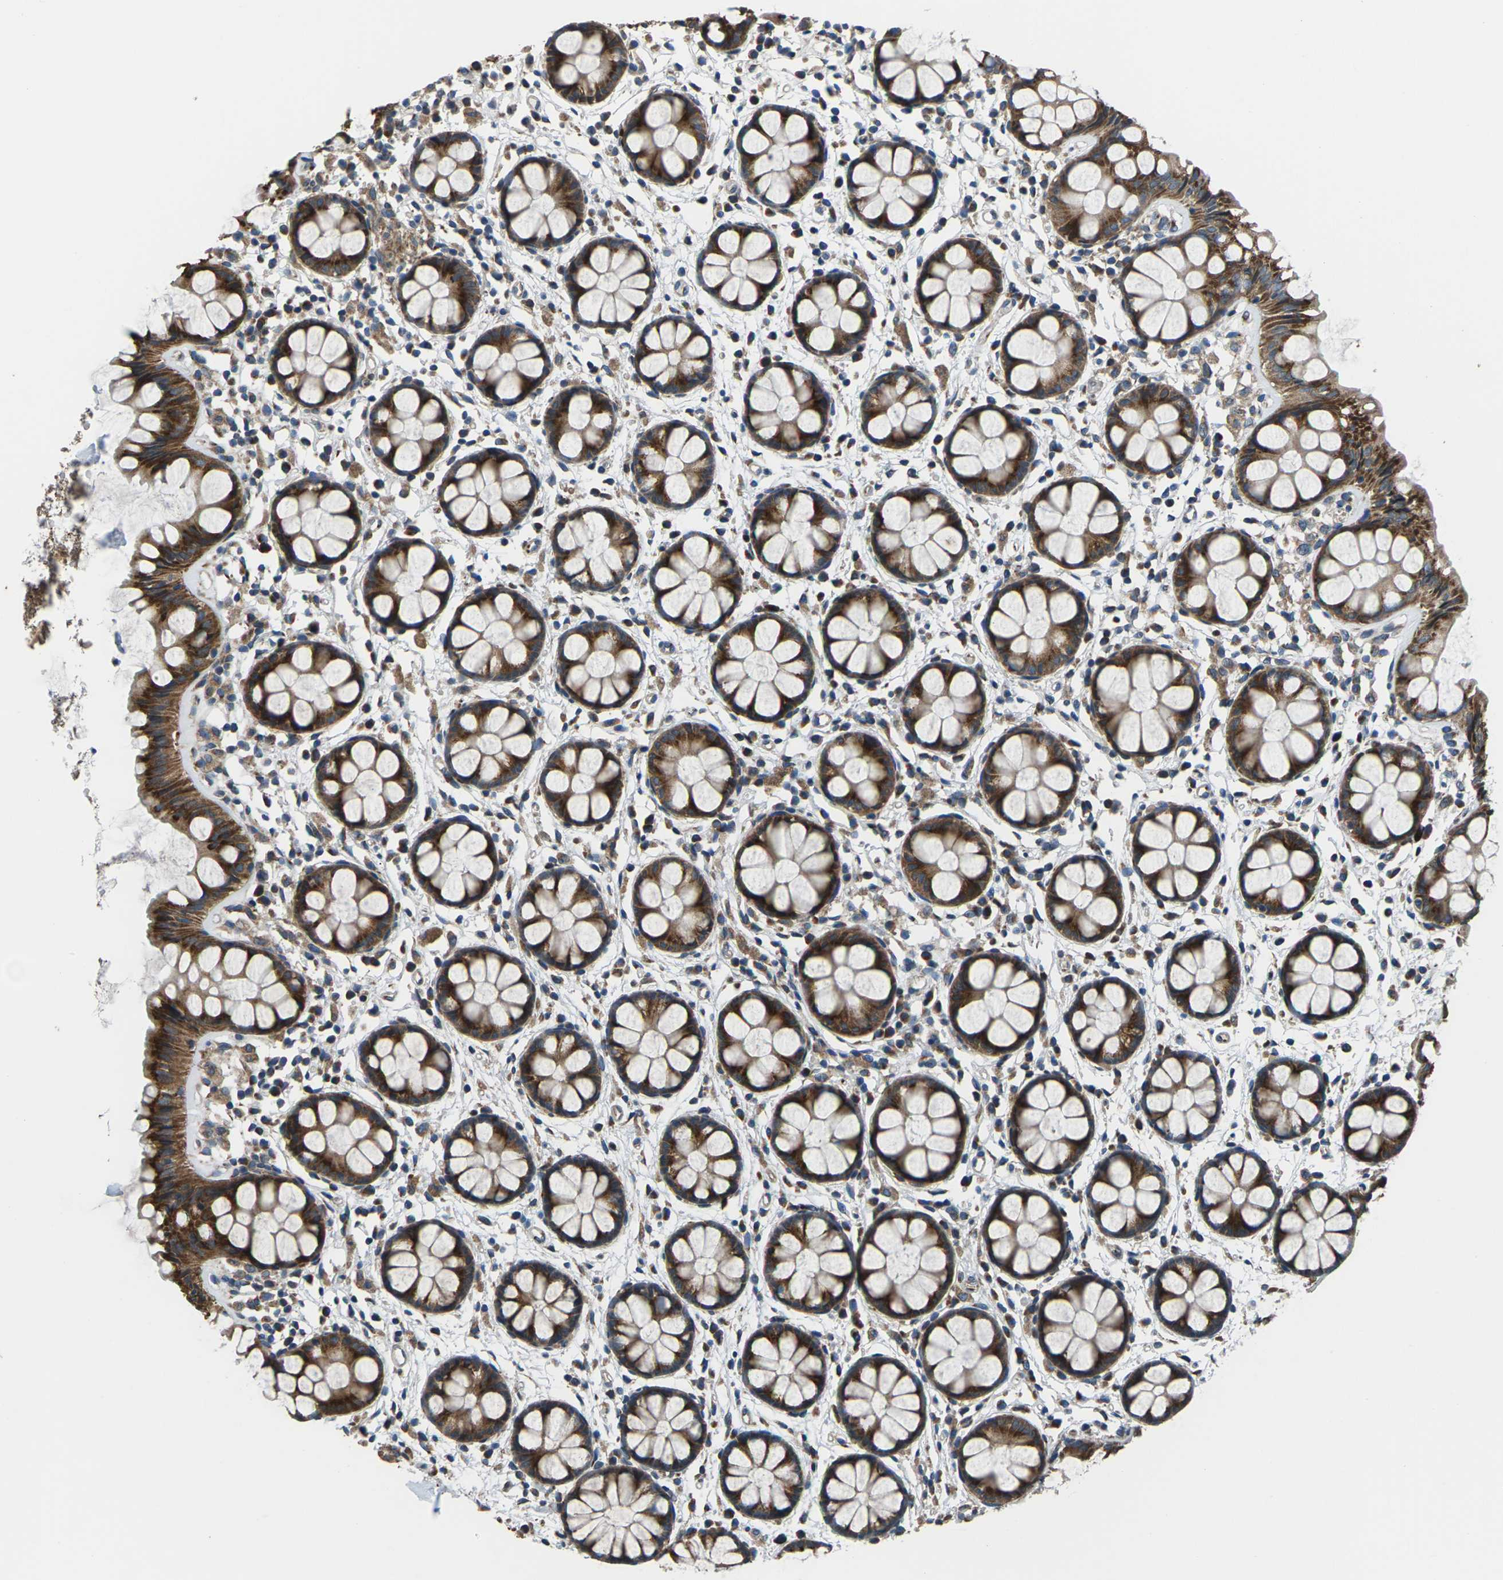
{"staining": {"intensity": "strong", "quantity": ">75%", "location": "cytoplasmic/membranous"}, "tissue": "rectum", "cell_type": "Glandular cells", "image_type": "normal", "snomed": [{"axis": "morphology", "description": "Normal tissue, NOS"}, {"axis": "topography", "description": "Rectum"}], "caption": "Glandular cells show high levels of strong cytoplasmic/membranous positivity in approximately >75% of cells in unremarkable rectum. The staining was performed using DAB to visualize the protein expression in brown, while the nuclei were stained in blue with hematoxylin (Magnification: 20x).", "gene": "GABRP", "patient": {"sex": "female", "age": 66}}